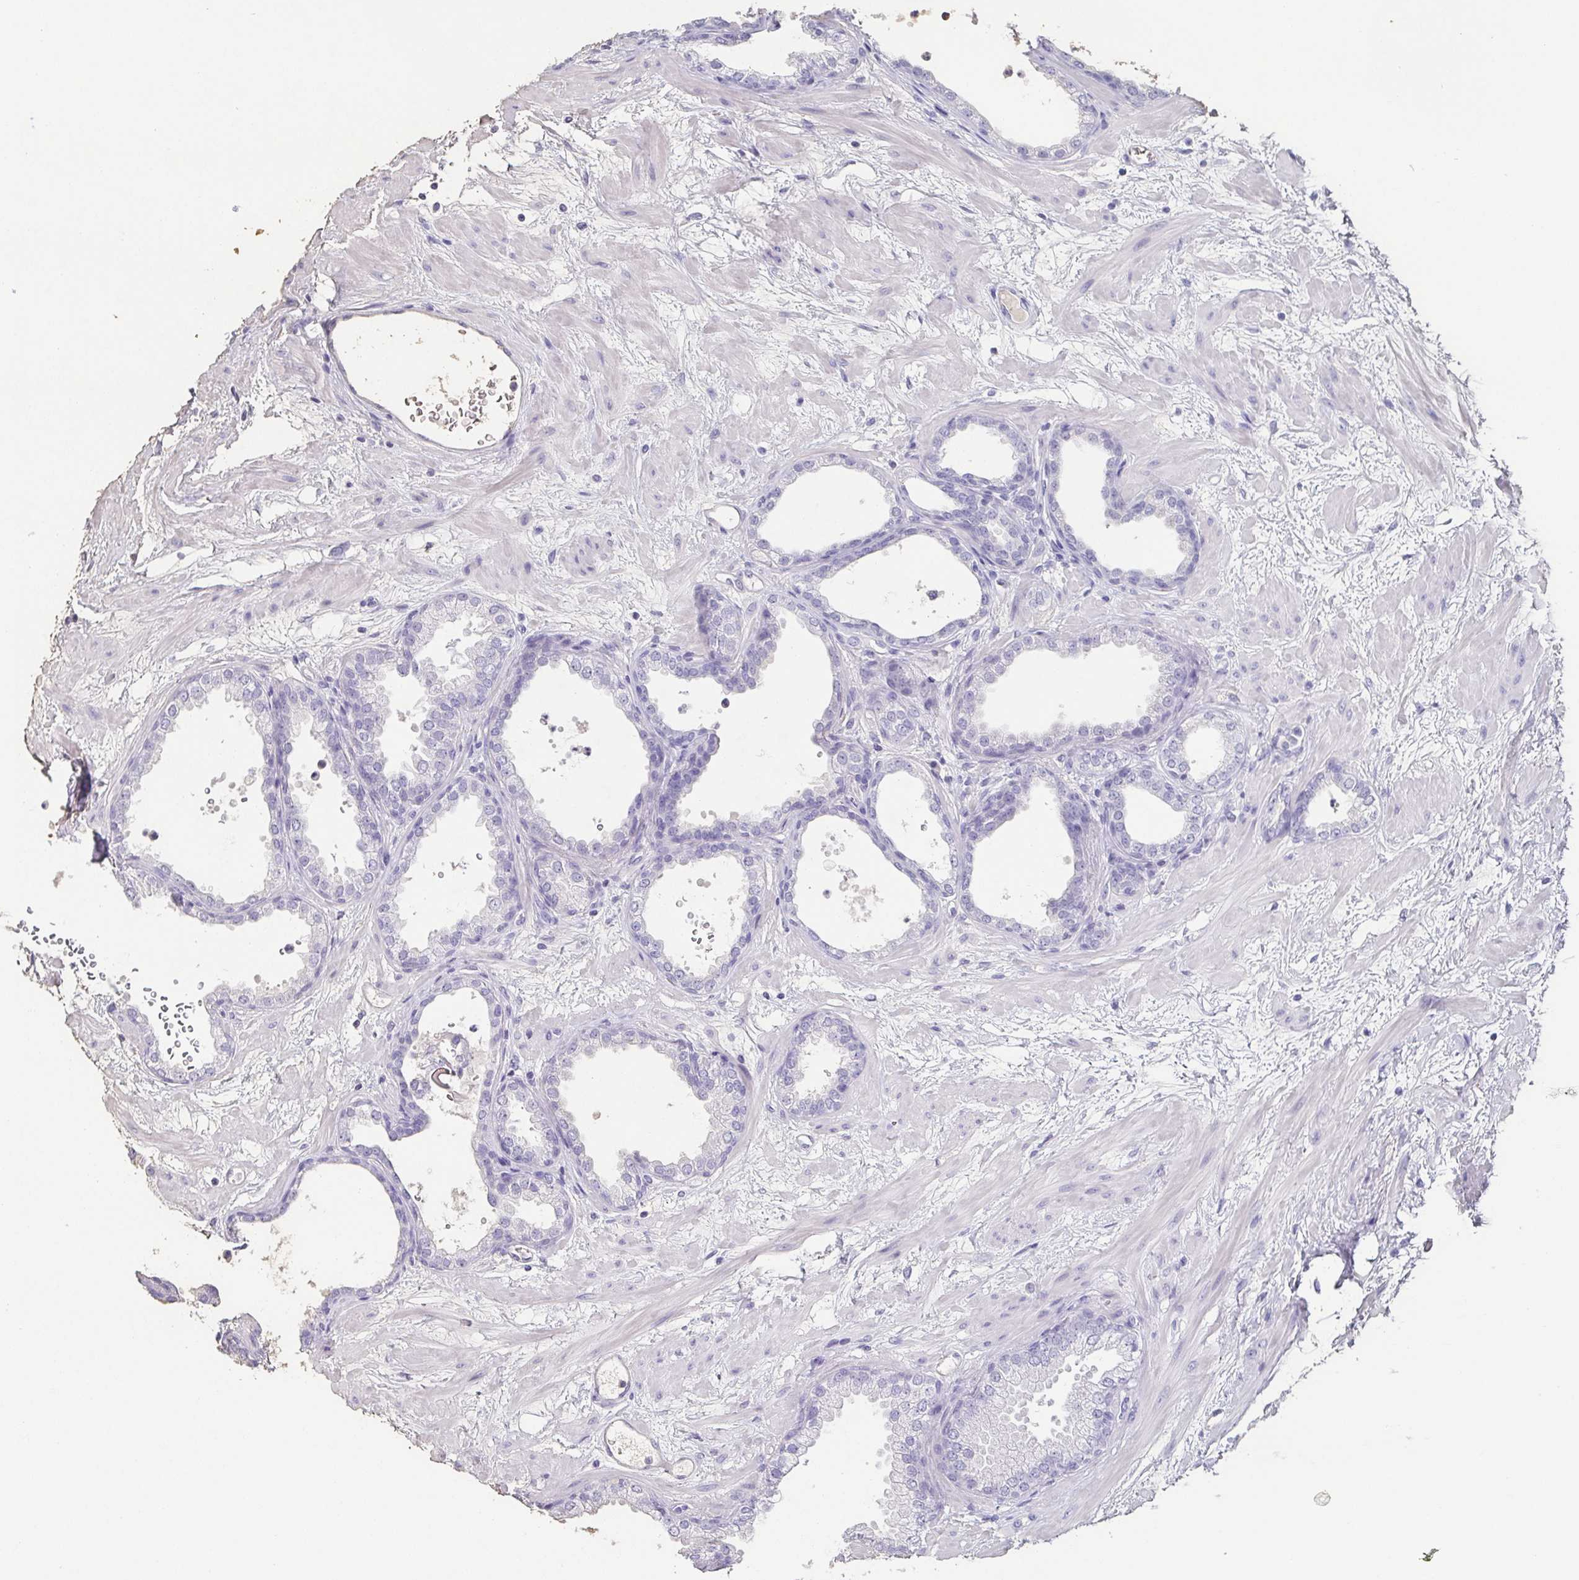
{"staining": {"intensity": "negative", "quantity": "none", "location": "none"}, "tissue": "prostate", "cell_type": "Glandular cells", "image_type": "normal", "snomed": [{"axis": "morphology", "description": "Normal tissue, NOS"}, {"axis": "topography", "description": "Prostate"}], "caption": "There is no significant staining in glandular cells of prostate. (Stains: DAB (3,3'-diaminobenzidine) IHC with hematoxylin counter stain, Microscopy: brightfield microscopy at high magnification).", "gene": "BPIFA2", "patient": {"sex": "male", "age": 37}}